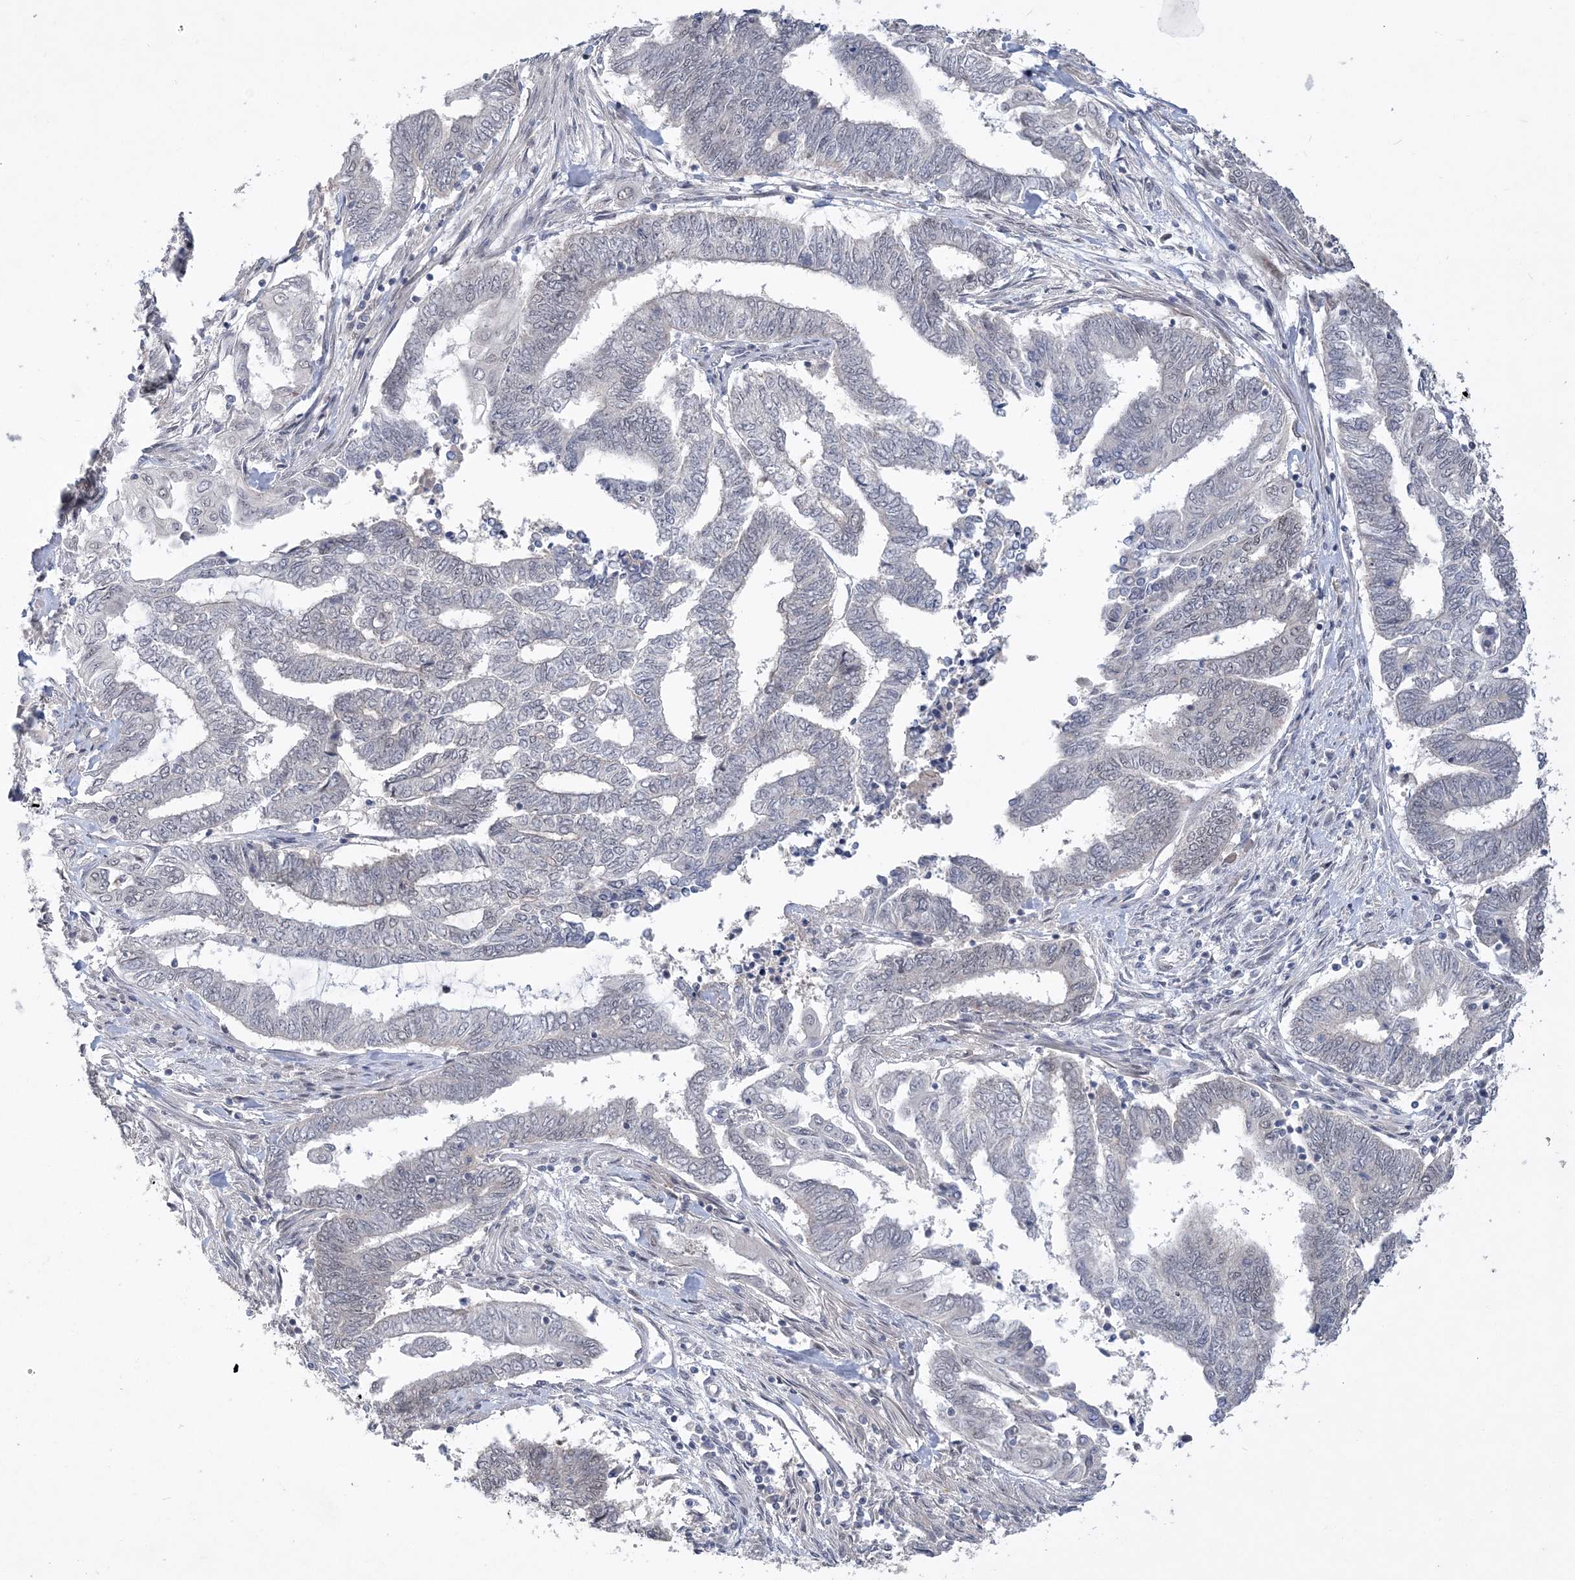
{"staining": {"intensity": "negative", "quantity": "none", "location": "none"}, "tissue": "endometrial cancer", "cell_type": "Tumor cells", "image_type": "cancer", "snomed": [{"axis": "morphology", "description": "Adenocarcinoma, NOS"}, {"axis": "topography", "description": "Uterus"}, {"axis": "topography", "description": "Endometrium"}], "caption": "An IHC histopathology image of endometrial cancer is shown. There is no staining in tumor cells of endometrial cancer.", "gene": "TSPEAR", "patient": {"sex": "female", "age": 70}}